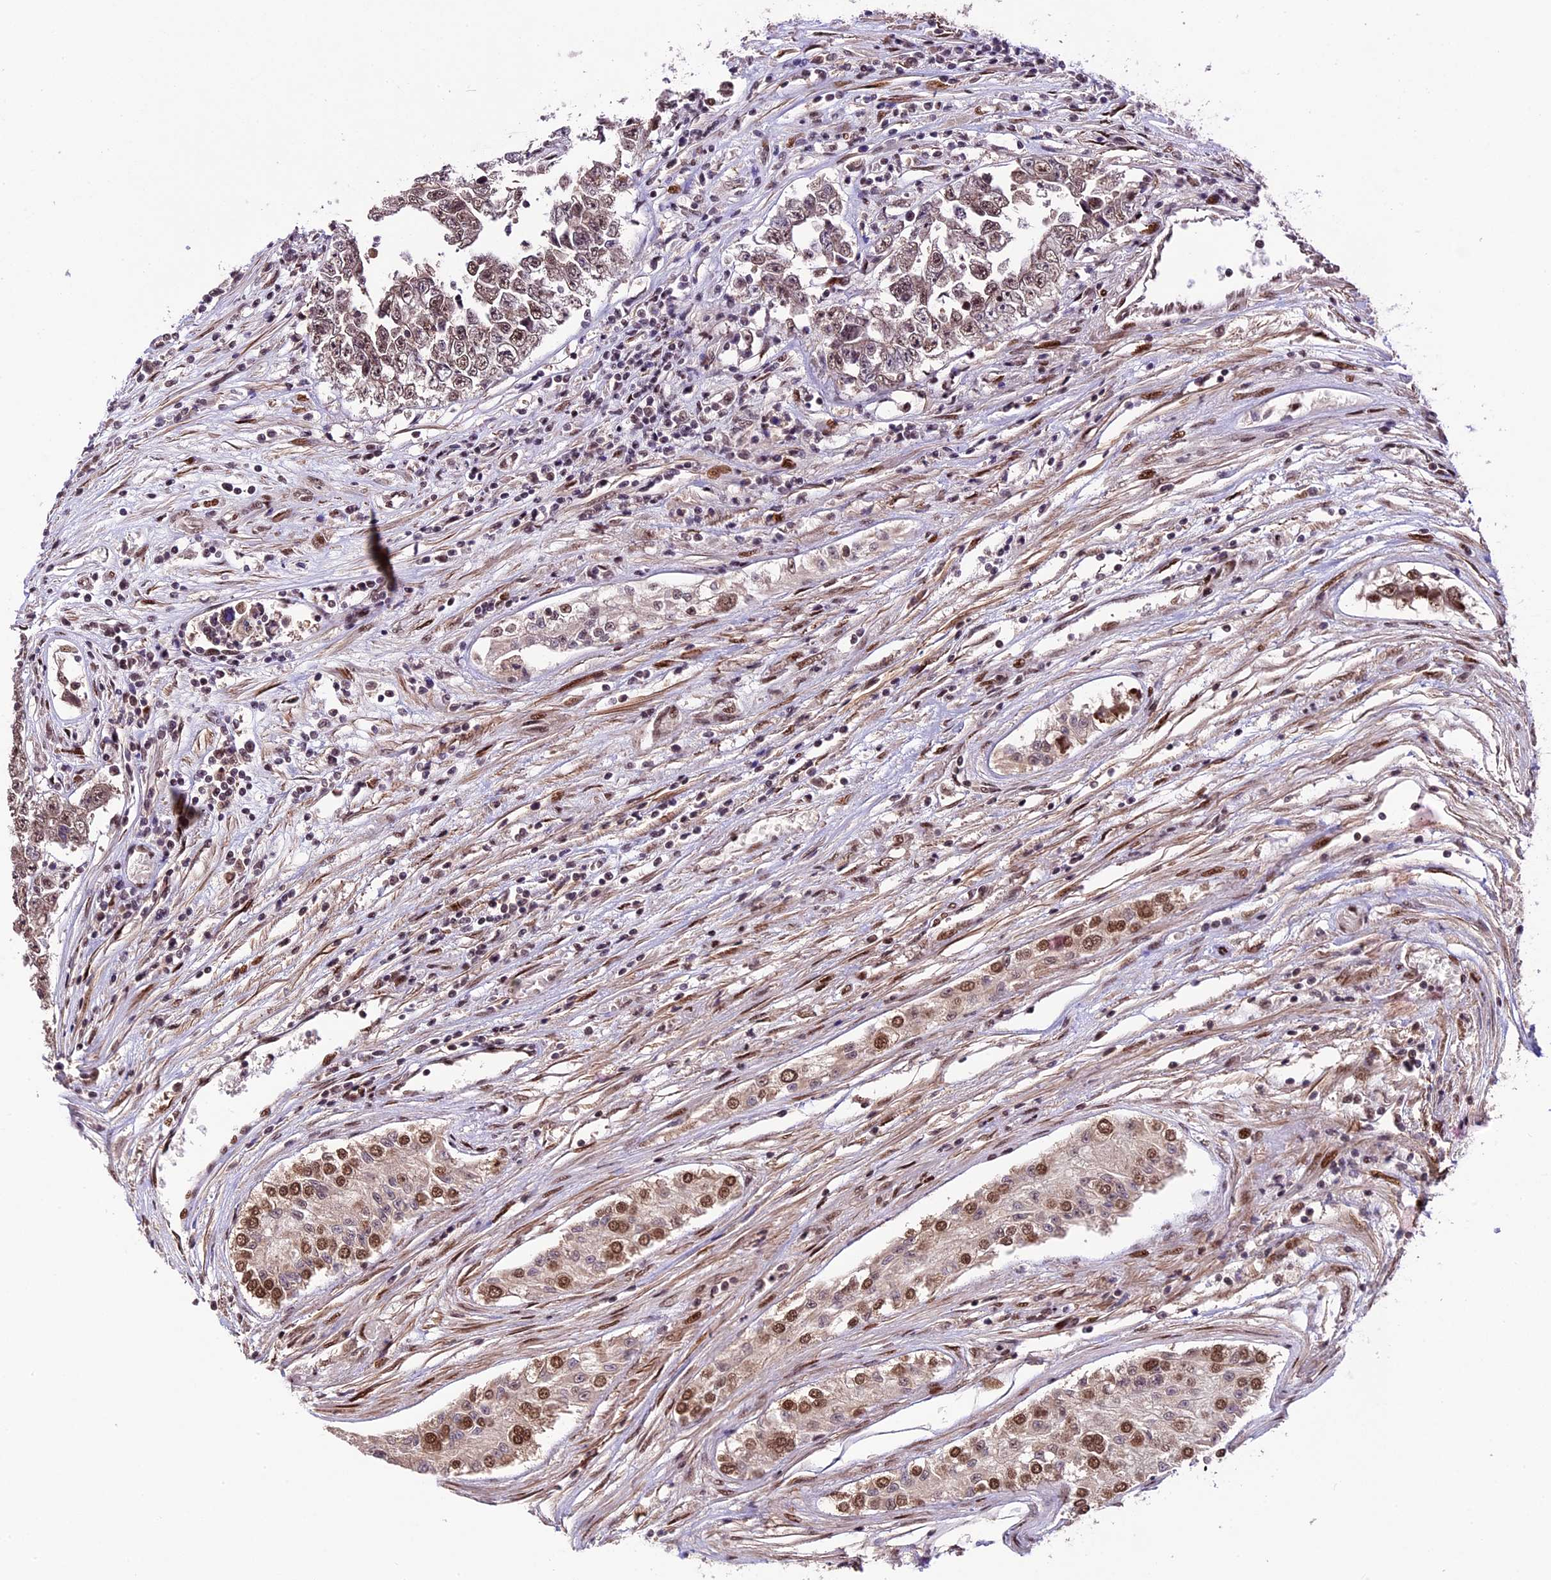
{"staining": {"intensity": "weak", "quantity": ">75%", "location": "nuclear"}, "tissue": "testis cancer", "cell_type": "Tumor cells", "image_type": "cancer", "snomed": [{"axis": "morphology", "description": "Carcinoma, Embryonal, NOS"}, {"axis": "topography", "description": "Testis"}], "caption": "Embryonal carcinoma (testis) stained for a protein (brown) displays weak nuclear positive positivity in about >75% of tumor cells.", "gene": "TCP11L2", "patient": {"sex": "male", "age": 25}}